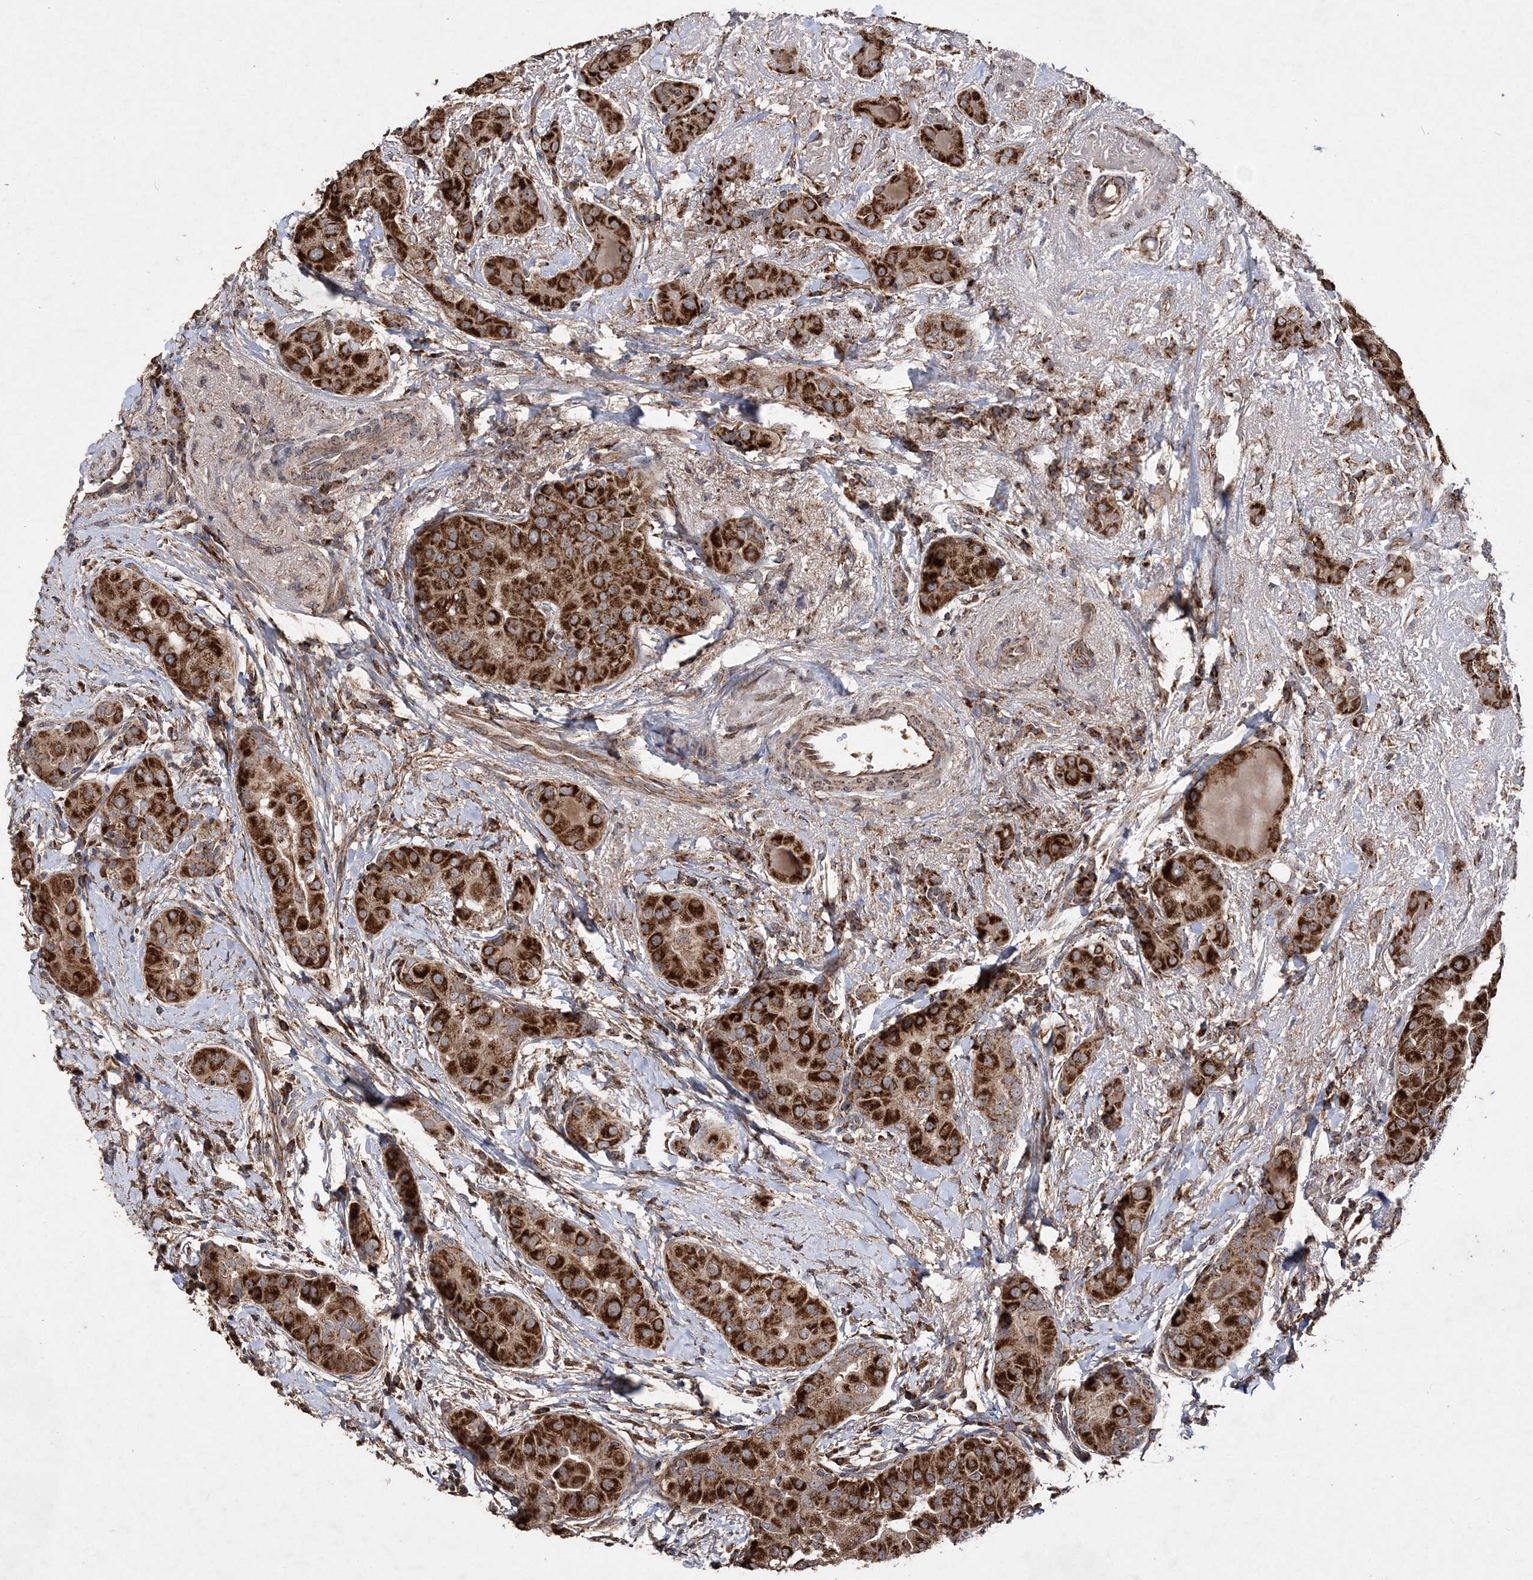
{"staining": {"intensity": "strong", "quantity": ">75%", "location": "cytoplasmic/membranous"}, "tissue": "thyroid cancer", "cell_type": "Tumor cells", "image_type": "cancer", "snomed": [{"axis": "morphology", "description": "Papillary adenocarcinoma, NOS"}, {"axis": "topography", "description": "Thyroid gland"}], "caption": "This photomicrograph displays thyroid cancer (papillary adenocarcinoma) stained with immunohistochemistry (IHC) to label a protein in brown. The cytoplasmic/membranous of tumor cells show strong positivity for the protein. Nuclei are counter-stained blue.", "gene": "POC5", "patient": {"sex": "male", "age": 33}}